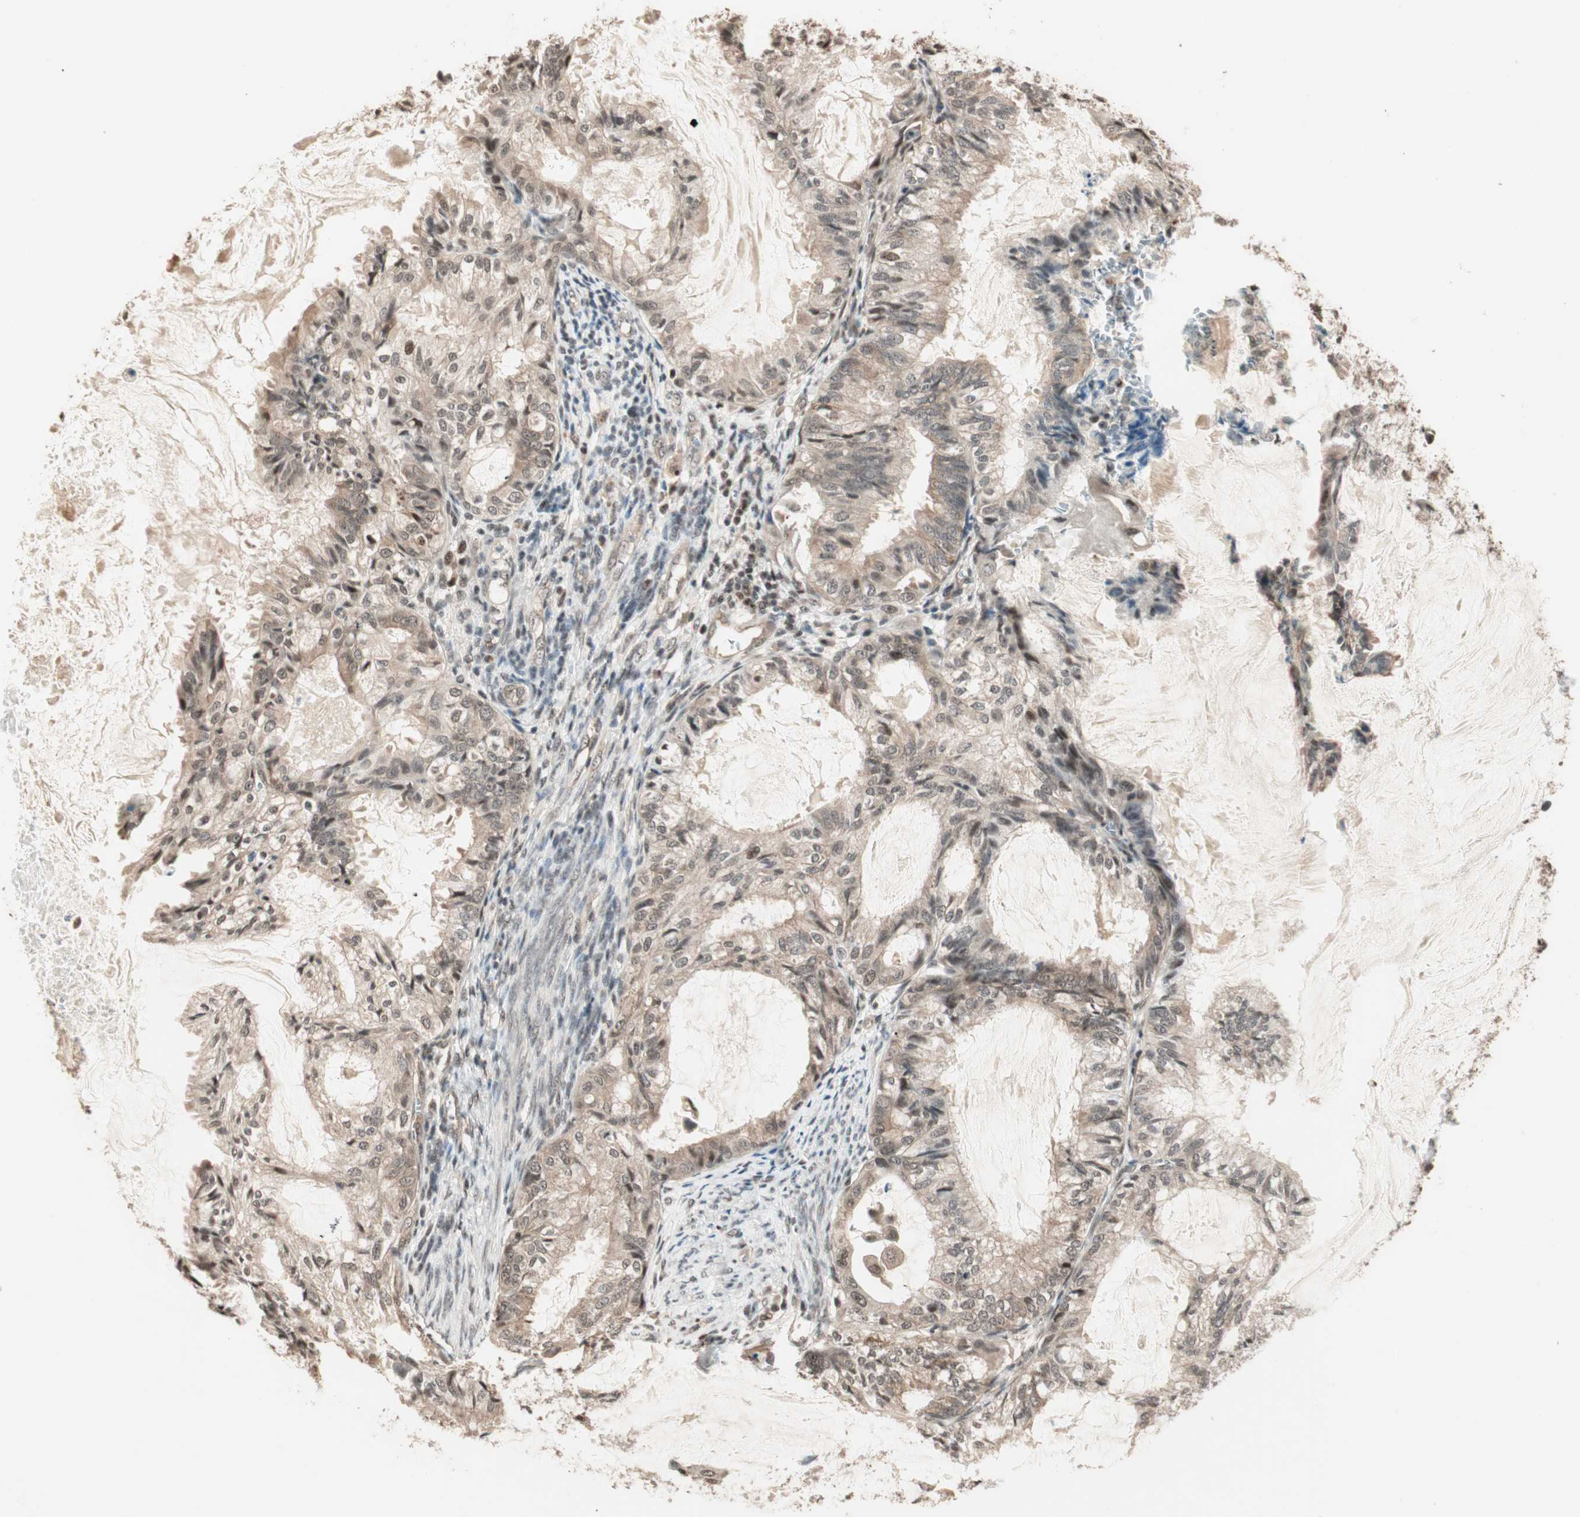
{"staining": {"intensity": "weak", "quantity": "25%-75%", "location": "nuclear"}, "tissue": "cervical cancer", "cell_type": "Tumor cells", "image_type": "cancer", "snomed": [{"axis": "morphology", "description": "Normal tissue, NOS"}, {"axis": "morphology", "description": "Adenocarcinoma, NOS"}, {"axis": "topography", "description": "Cervix"}, {"axis": "topography", "description": "Endometrium"}], "caption": "Human cervical cancer stained with a protein marker displays weak staining in tumor cells.", "gene": "ZNF701", "patient": {"sex": "female", "age": 86}}